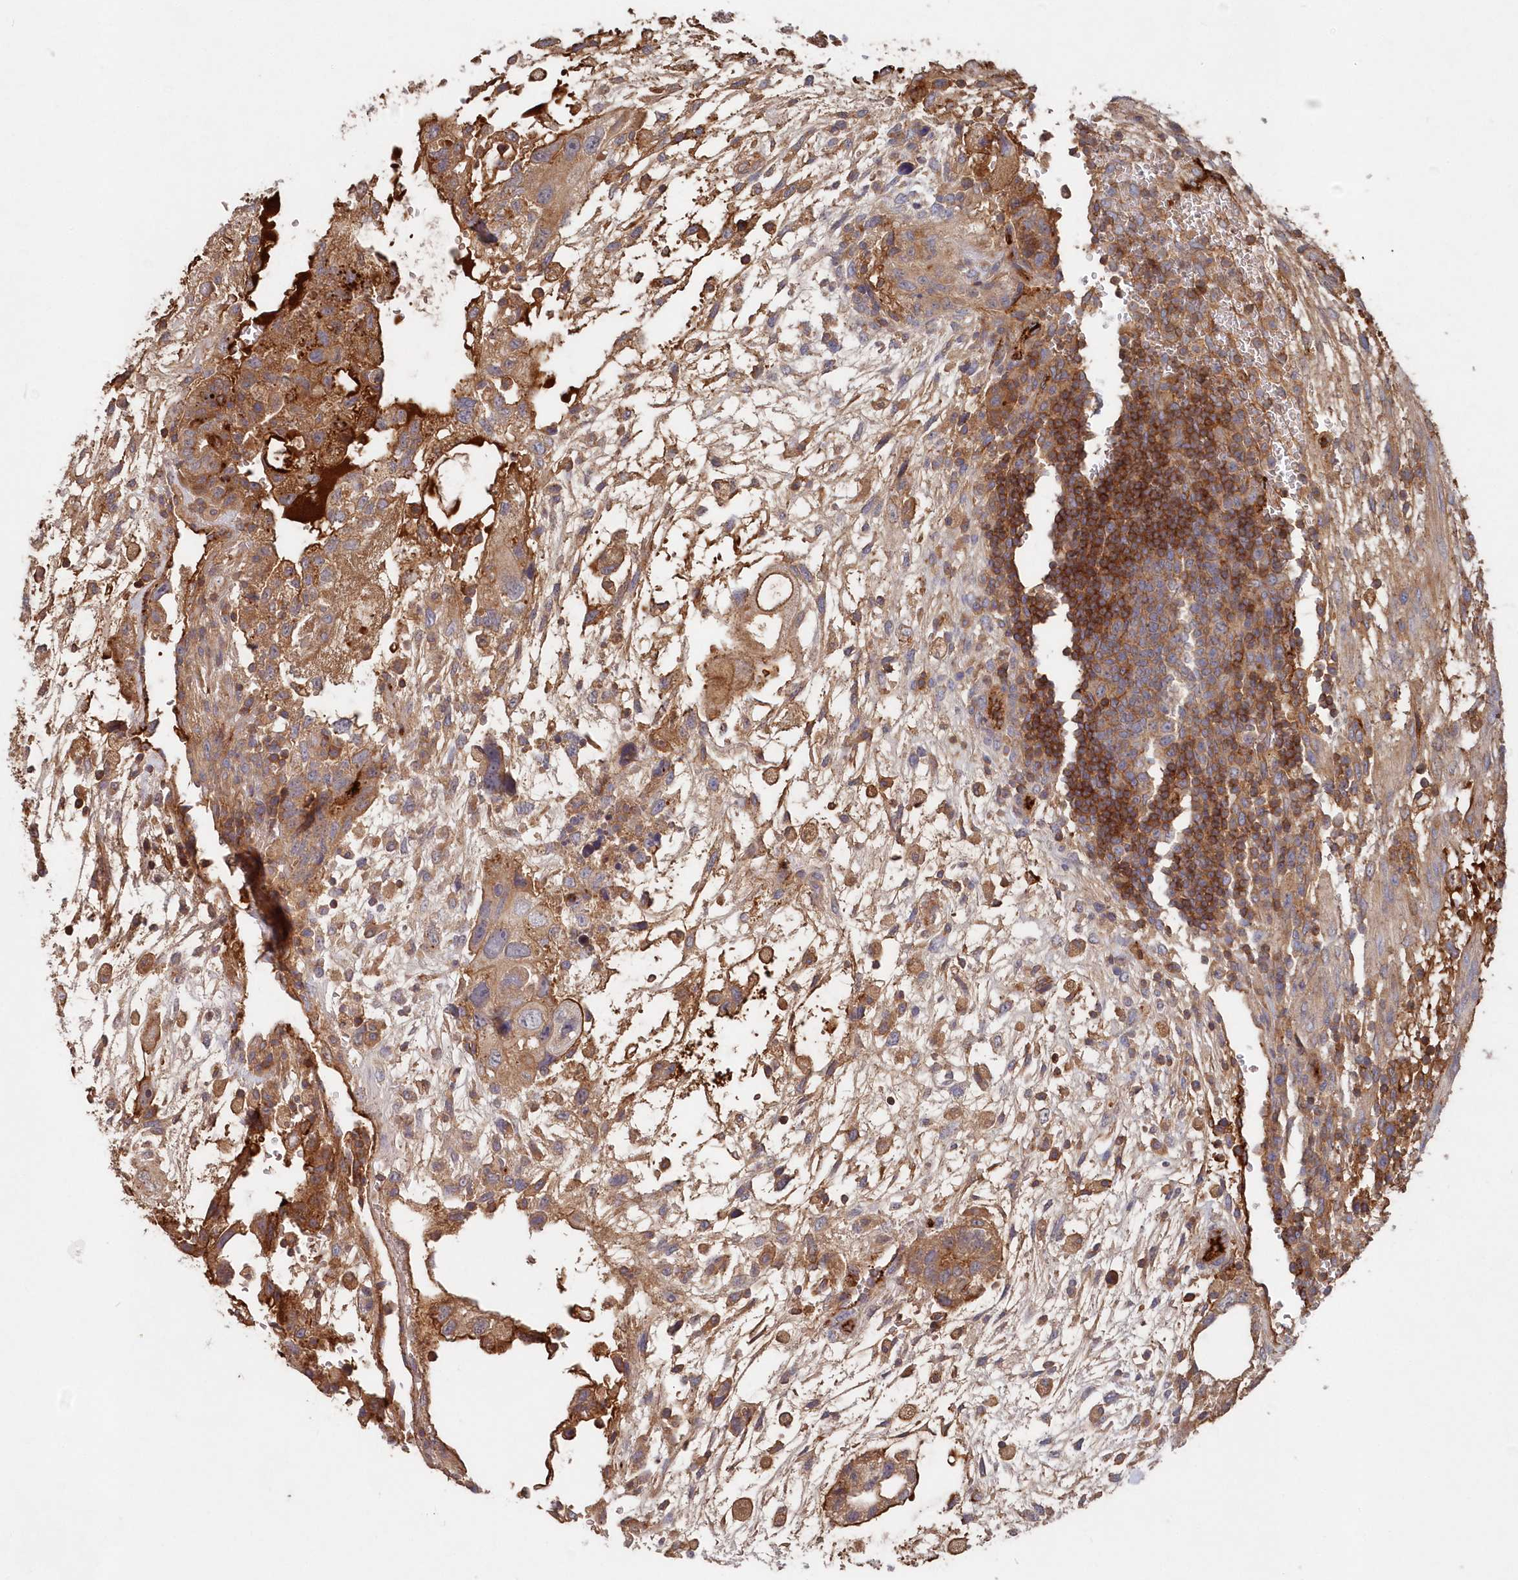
{"staining": {"intensity": "moderate", "quantity": ">75%", "location": "cytoplasmic/membranous"}, "tissue": "testis cancer", "cell_type": "Tumor cells", "image_type": "cancer", "snomed": [{"axis": "morphology", "description": "Carcinoma, Embryonal, NOS"}, {"axis": "topography", "description": "Testis"}], "caption": "Immunohistochemistry (IHC) histopathology image of testis embryonal carcinoma stained for a protein (brown), which reveals medium levels of moderate cytoplasmic/membranous staining in approximately >75% of tumor cells.", "gene": "ABHD14B", "patient": {"sex": "male", "age": 36}}